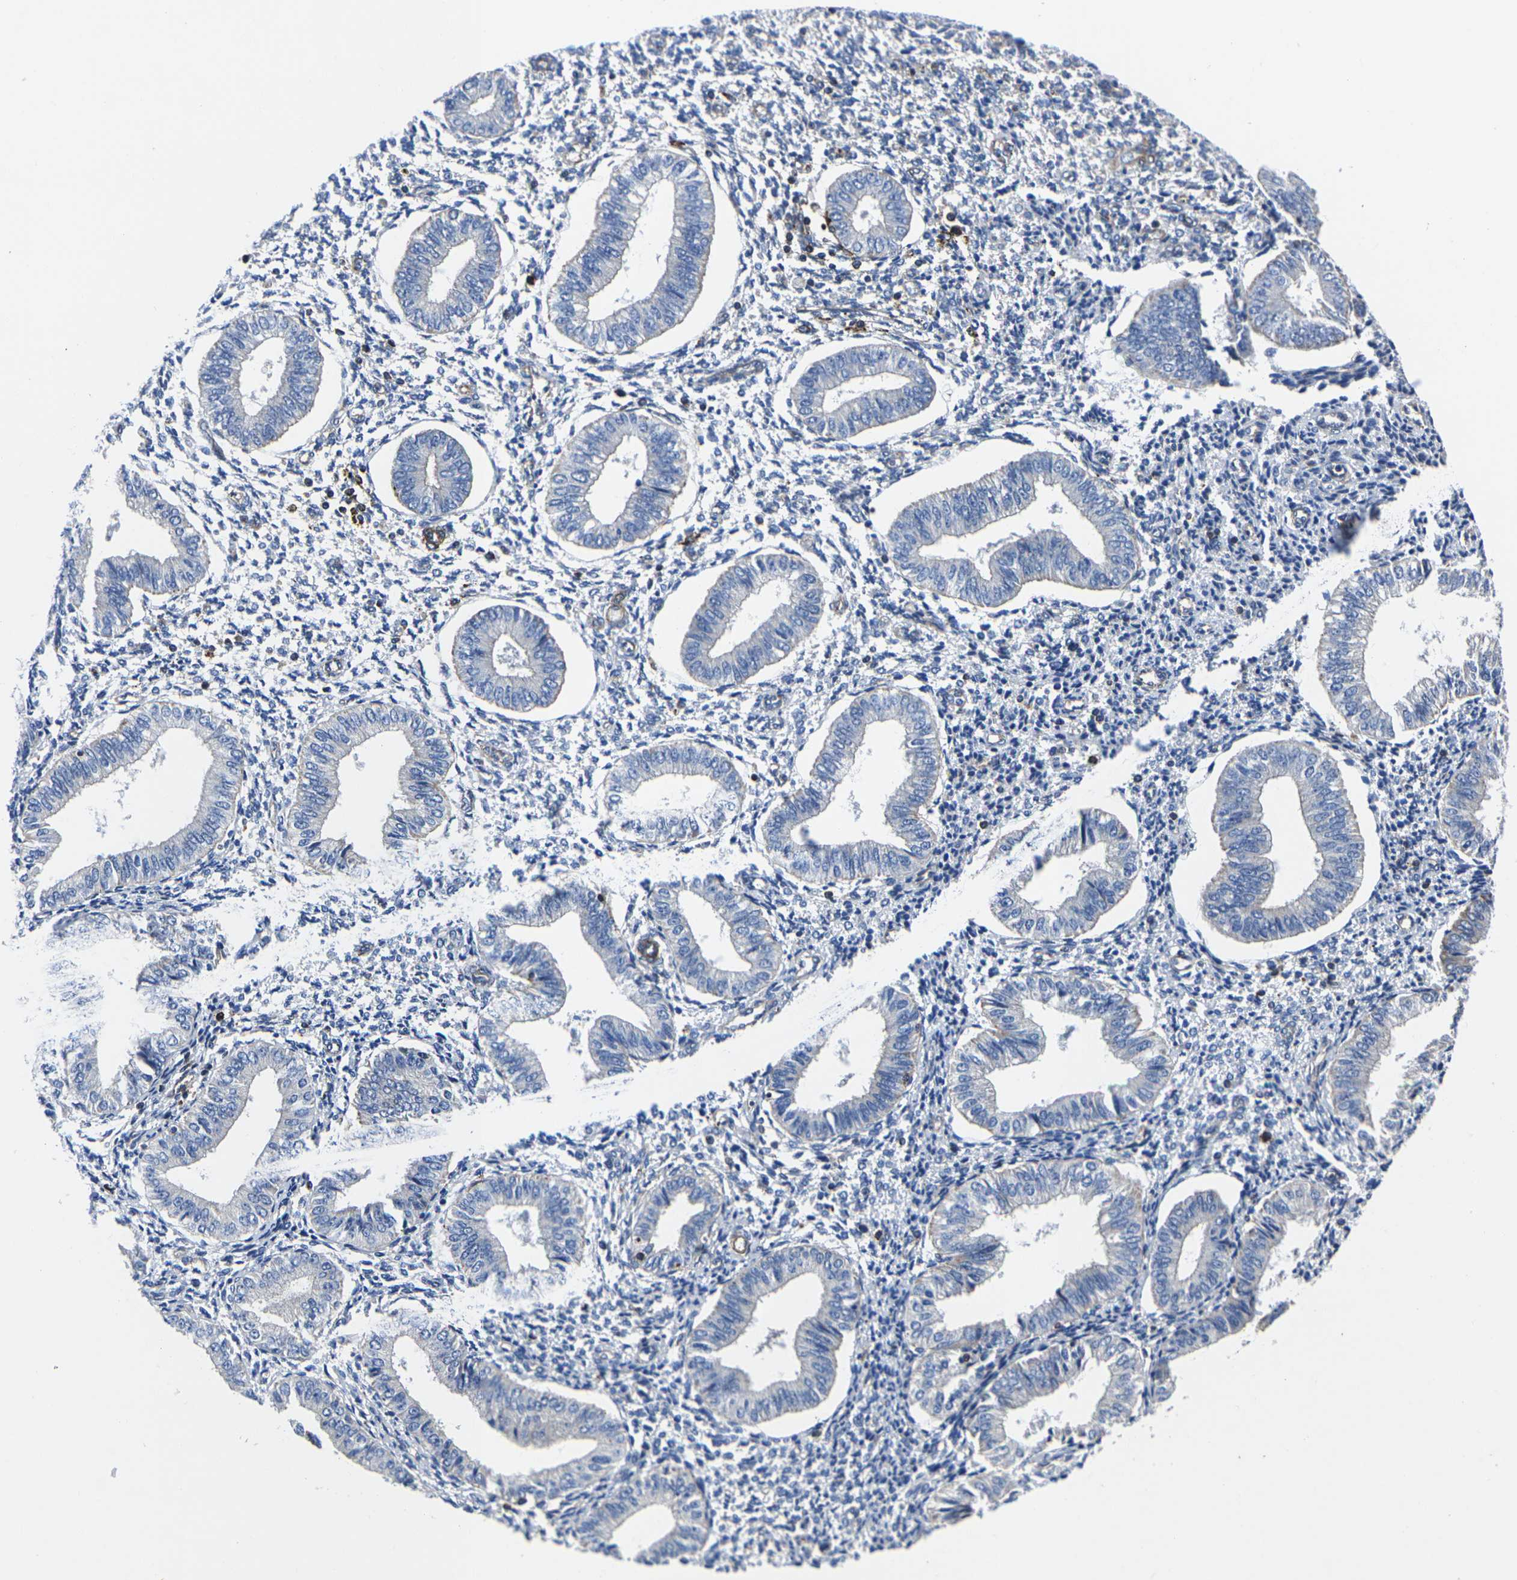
{"staining": {"intensity": "negative", "quantity": "none", "location": "none"}, "tissue": "endometrium", "cell_type": "Cells in endometrial stroma", "image_type": "normal", "snomed": [{"axis": "morphology", "description": "Normal tissue, NOS"}, {"axis": "topography", "description": "Endometrium"}], "caption": "IHC of unremarkable human endometrium demonstrates no positivity in cells in endometrial stroma.", "gene": "GPR4", "patient": {"sex": "female", "age": 50}}